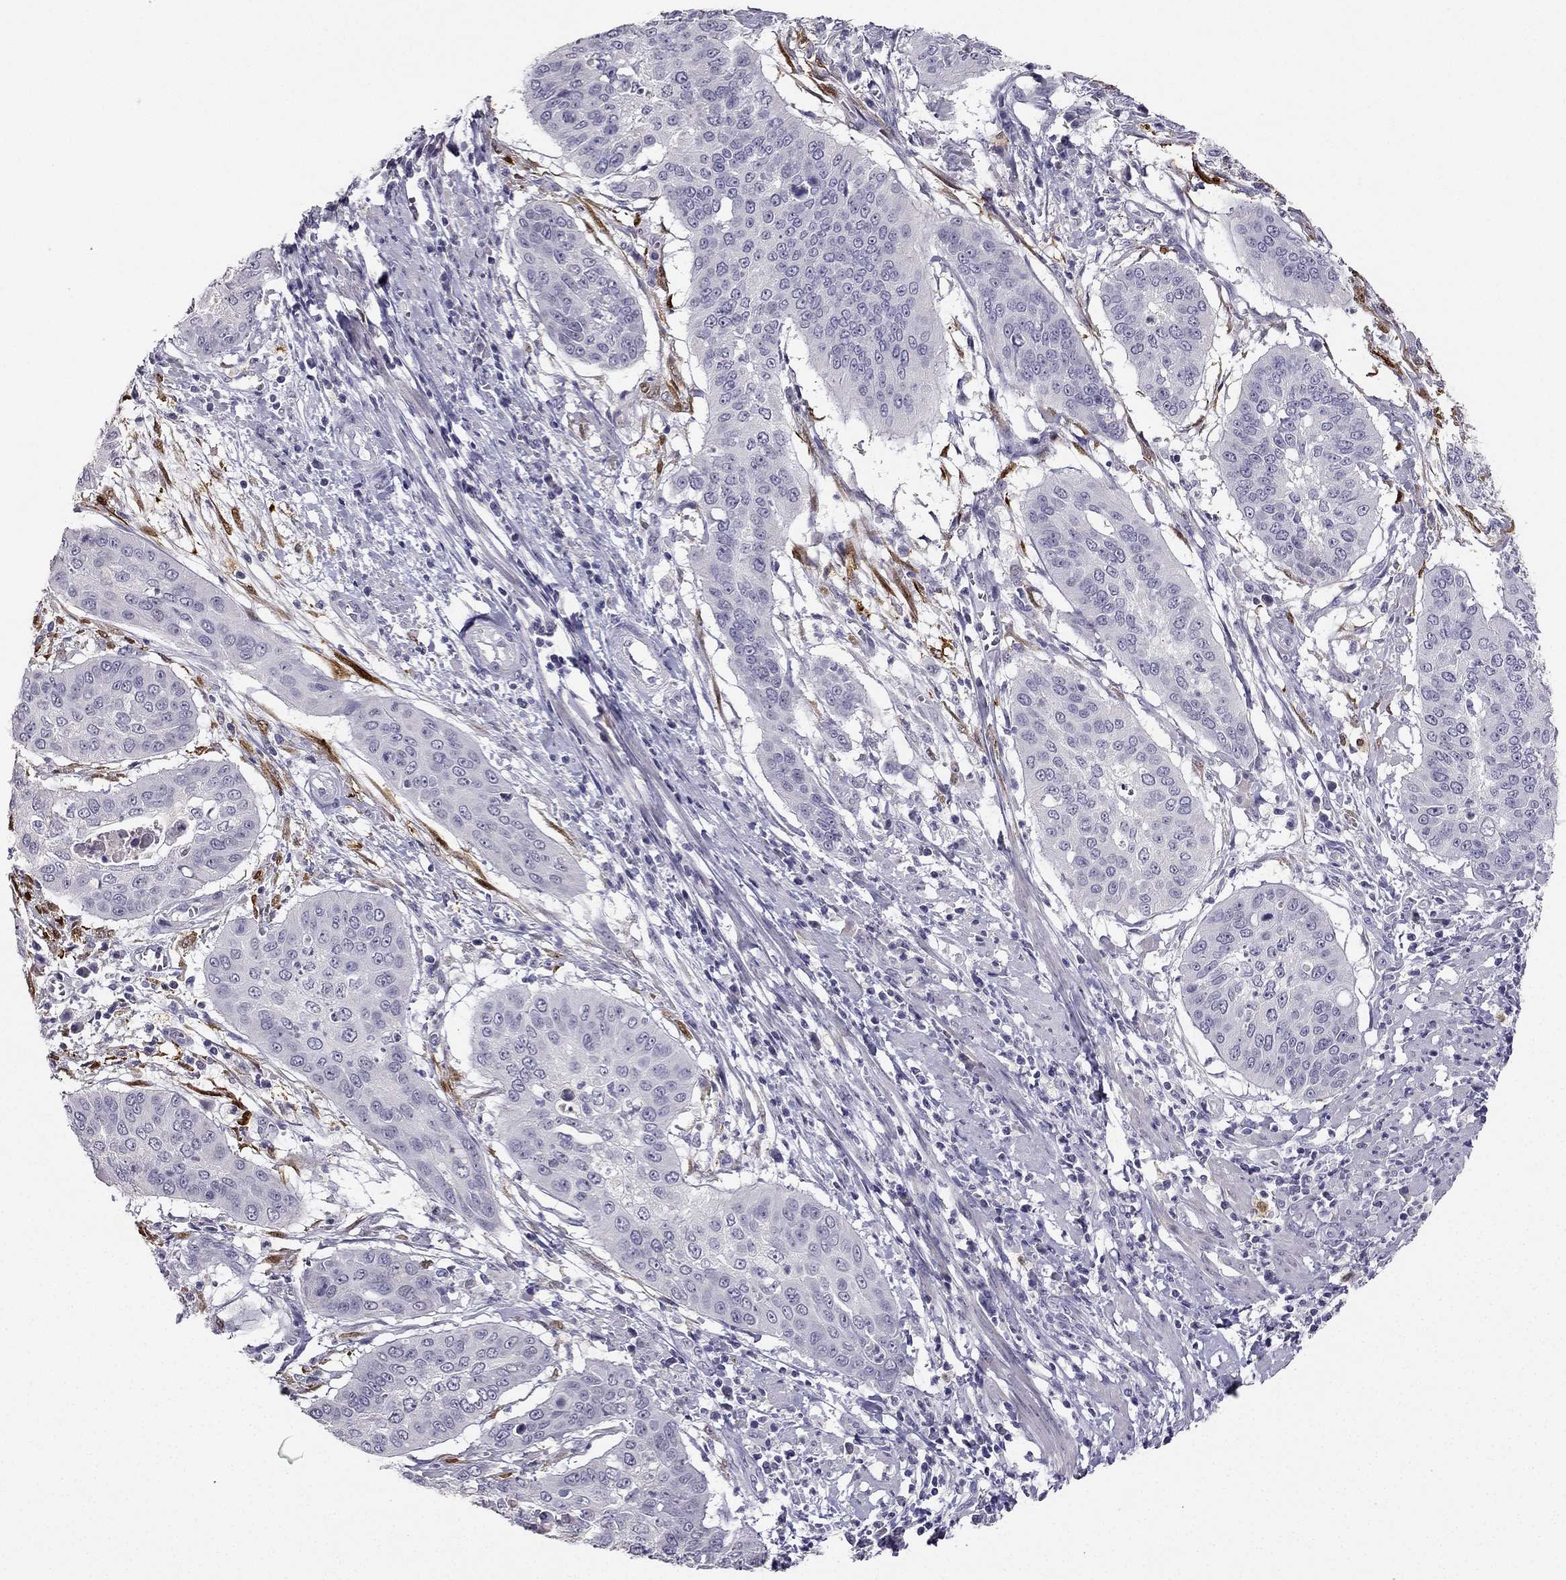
{"staining": {"intensity": "negative", "quantity": "none", "location": "none"}, "tissue": "cervical cancer", "cell_type": "Tumor cells", "image_type": "cancer", "snomed": [{"axis": "morphology", "description": "Squamous cell carcinoma, NOS"}, {"axis": "topography", "description": "Cervix"}], "caption": "DAB (3,3'-diaminobenzidine) immunohistochemical staining of human cervical cancer (squamous cell carcinoma) shows no significant expression in tumor cells. Nuclei are stained in blue.", "gene": "CALB2", "patient": {"sex": "female", "age": 39}}